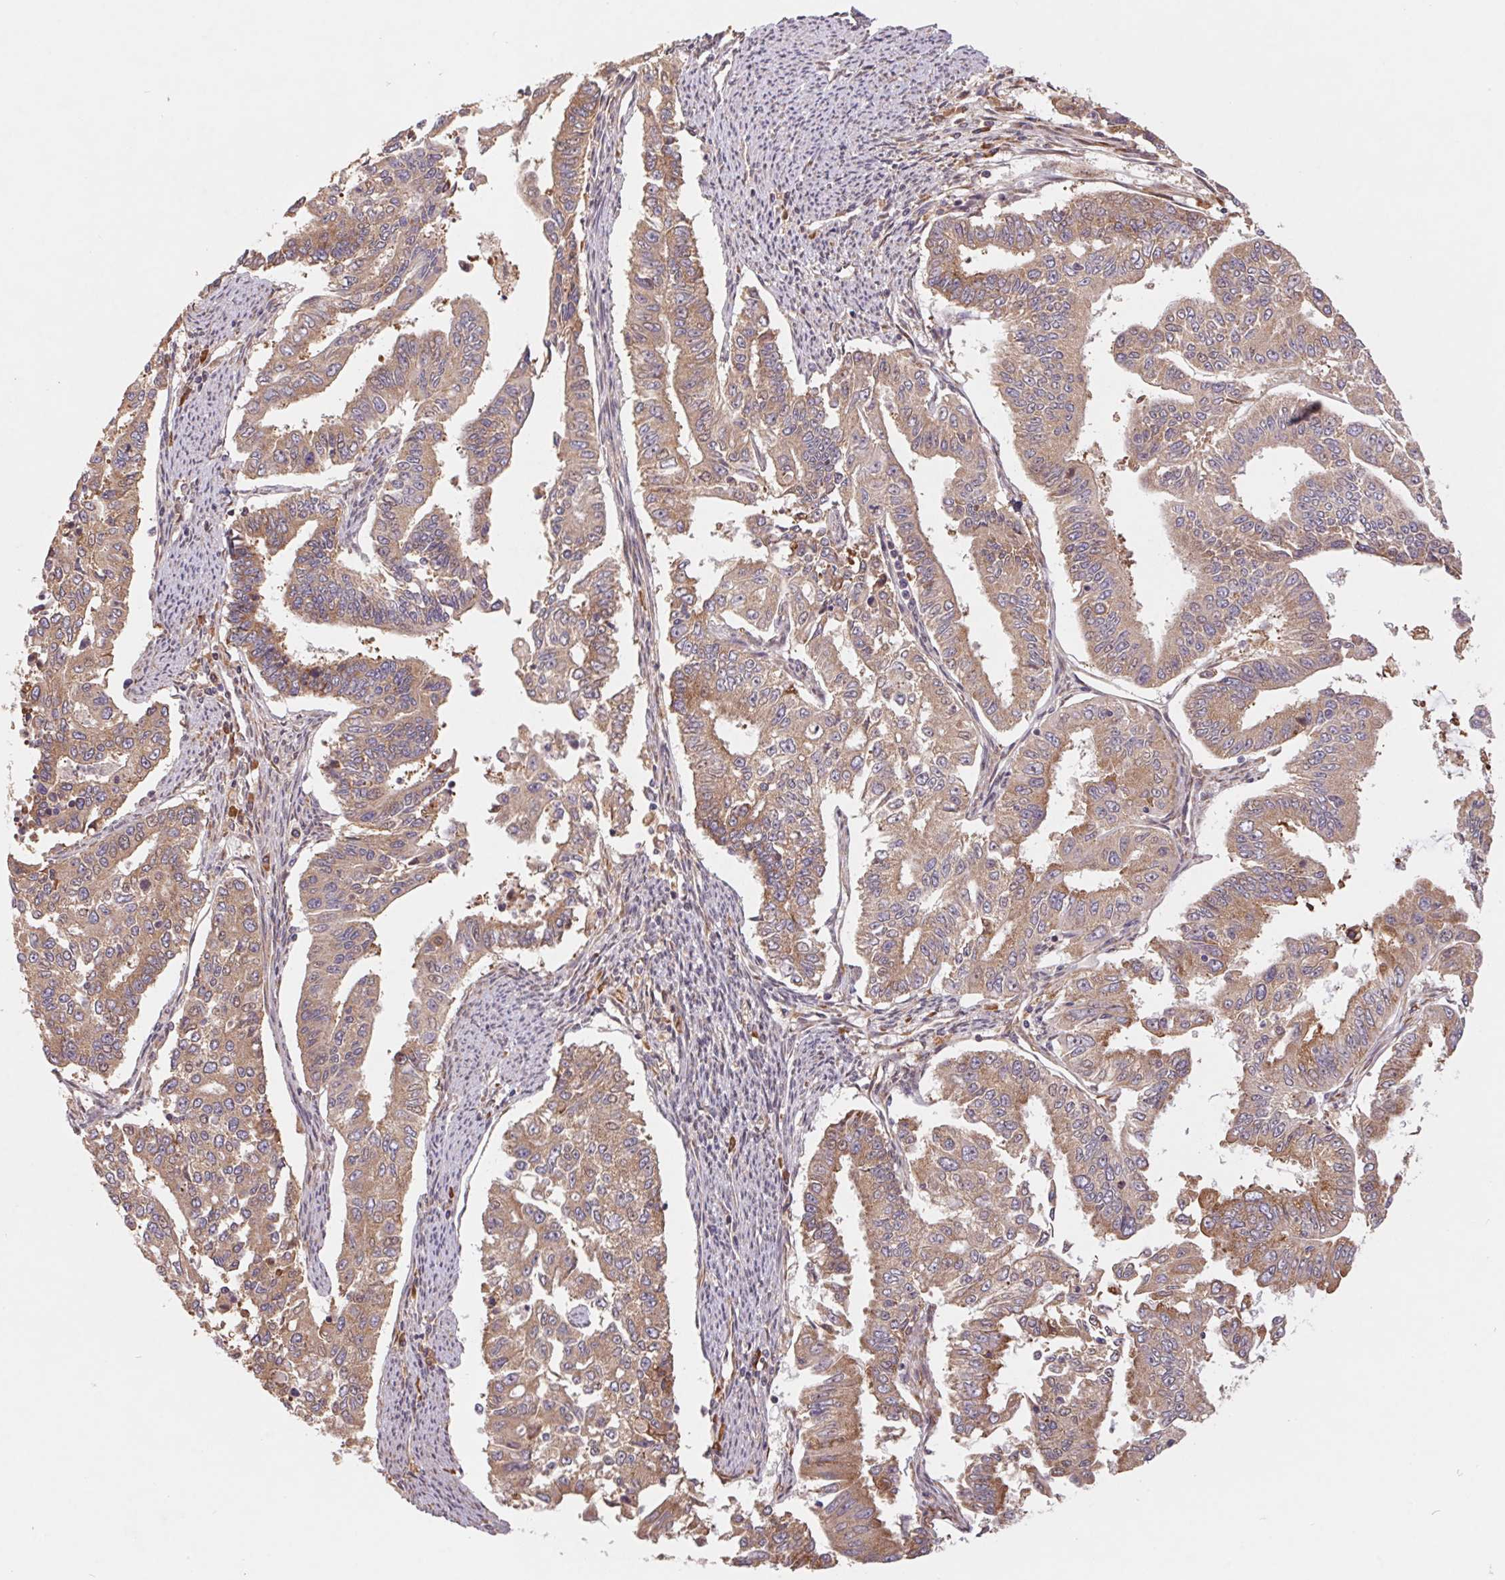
{"staining": {"intensity": "moderate", "quantity": ">75%", "location": "cytoplasmic/membranous"}, "tissue": "endometrial cancer", "cell_type": "Tumor cells", "image_type": "cancer", "snomed": [{"axis": "morphology", "description": "Adenocarcinoma, NOS"}, {"axis": "topography", "description": "Uterus"}], "caption": "Immunohistochemical staining of endometrial adenocarcinoma shows moderate cytoplasmic/membranous protein expression in about >75% of tumor cells. (DAB (3,3'-diaminobenzidine) = brown stain, brightfield microscopy at high magnification).", "gene": "RPL27A", "patient": {"sex": "female", "age": 59}}